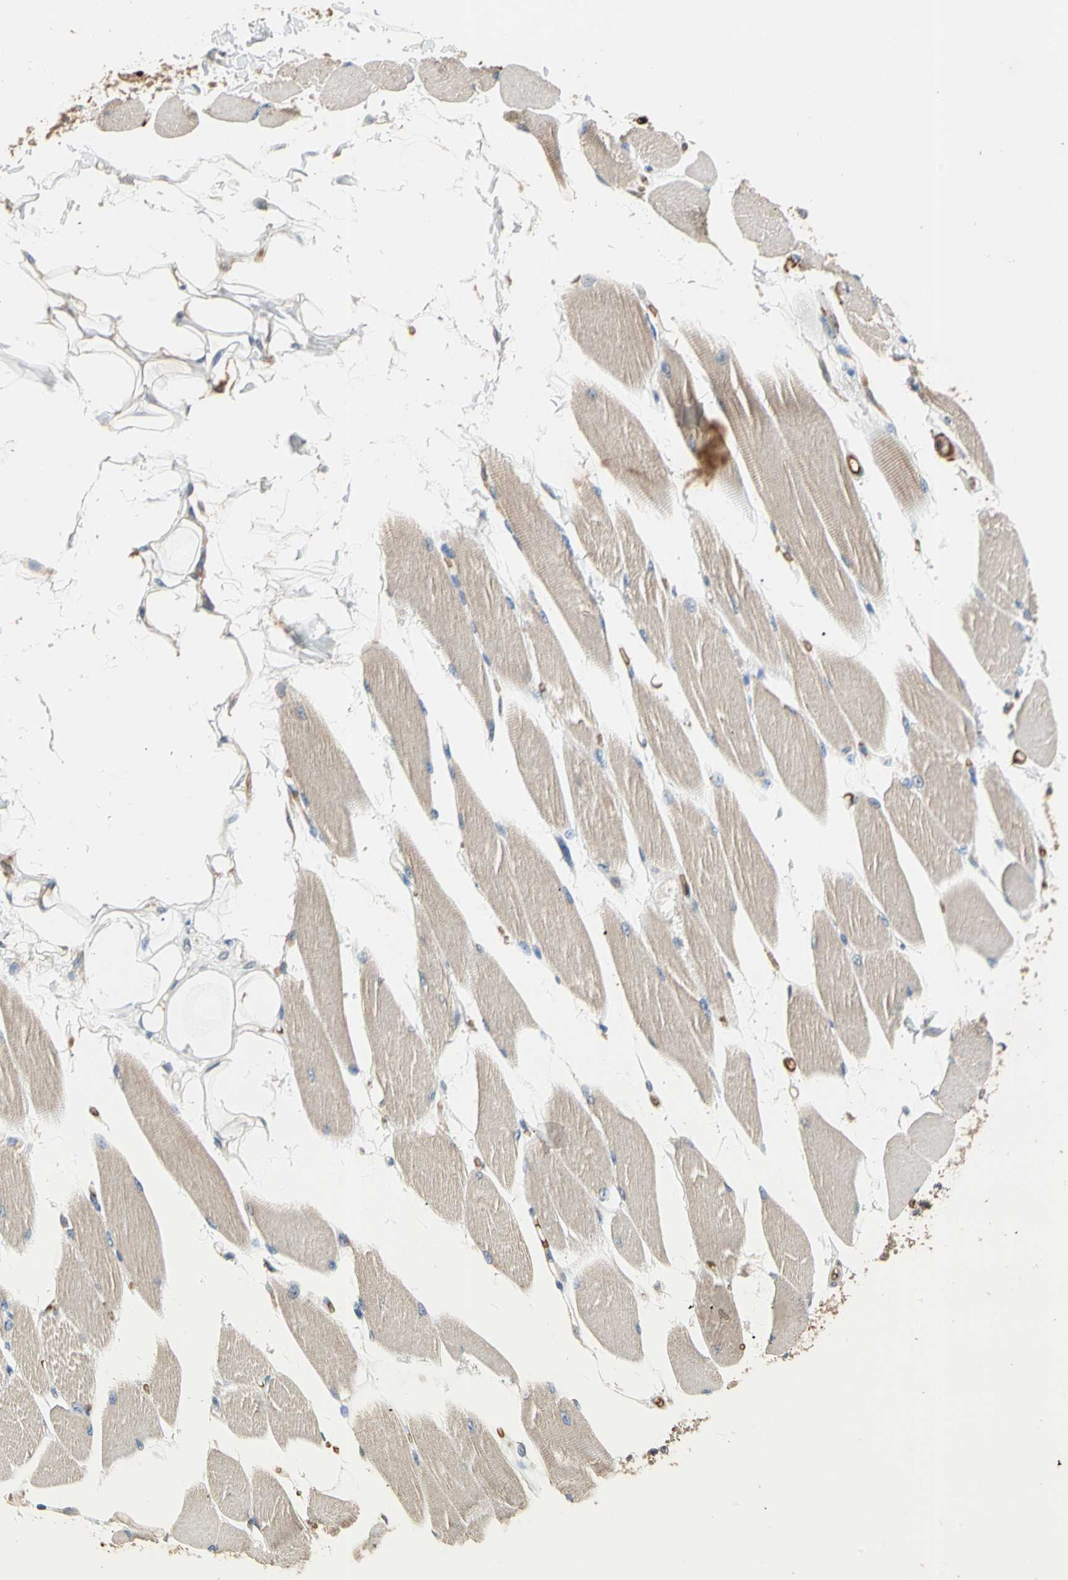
{"staining": {"intensity": "moderate", "quantity": "<25%", "location": "cytoplasmic/membranous"}, "tissue": "skeletal muscle", "cell_type": "Myocytes", "image_type": "normal", "snomed": [{"axis": "morphology", "description": "Normal tissue, NOS"}, {"axis": "topography", "description": "Skeletal muscle"}, {"axis": "topography", "description": "Peripheral nerve tissue"}], "caption": "High-magnification brightfield microscopy of unremarkable skeletal muscle stained with DAB (3,3'-diaminobenzidine) (brown) and counterstained with hematoxylin (blue). myocytes exhibit moderate cytoplasmic/membranous positivity is present in about<25% of cells.", "gene": "RIOK2", "patient": {"sex": "female", "age": 84}}